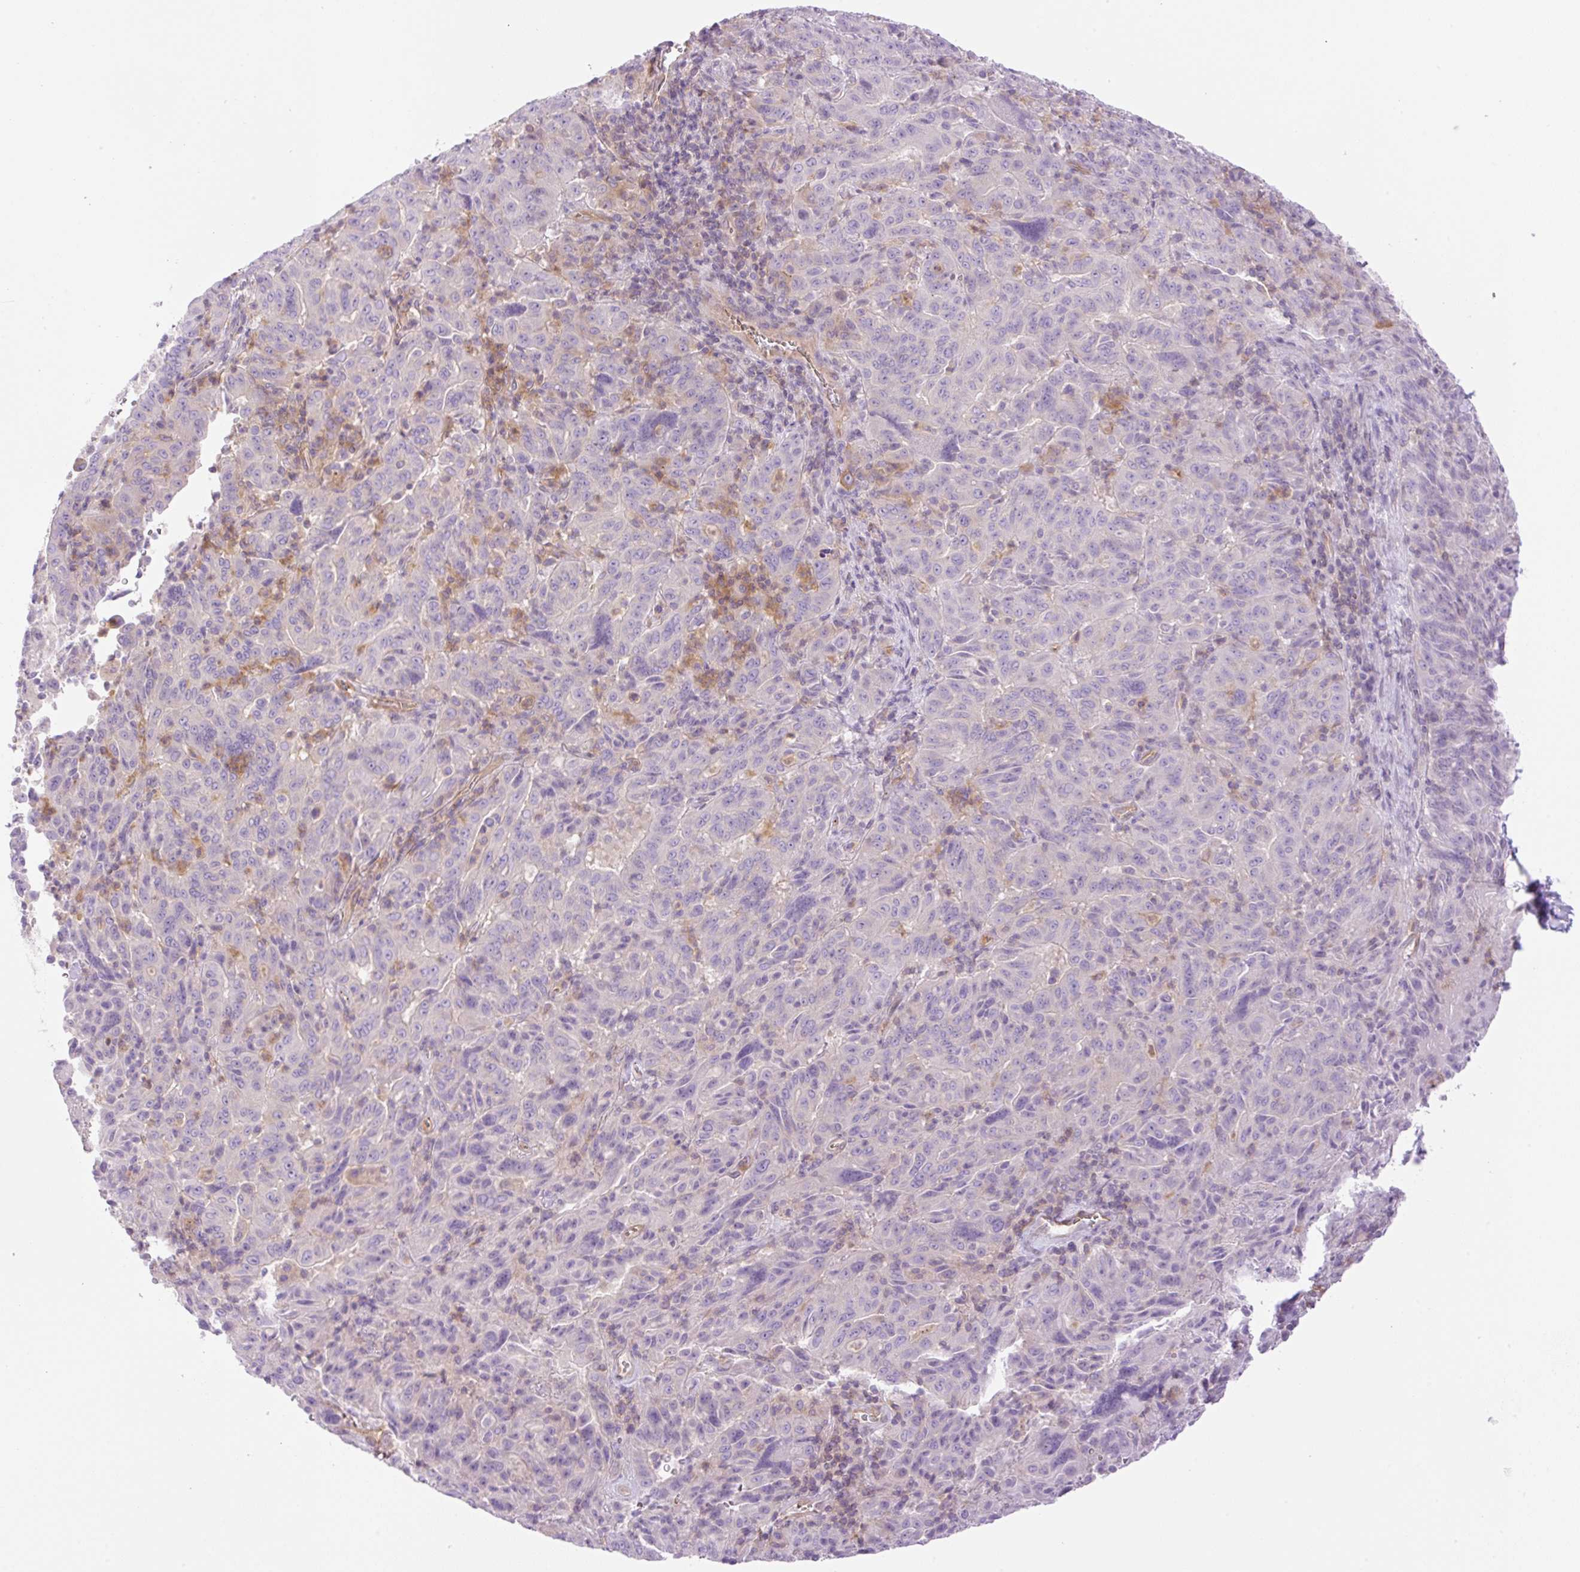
{"staining": {"intensity": "negative", "quantity": "none", "location": "none"}, "tissue": "pancreatic cancer", "cell_type": "Tumor cells", "image_type": "cancer", "snomed": [{"axis": "morphology", "description": "Adenocarcinoma, NOS"}, {"axis": "topography", "description": "Pancreas"}], "caption": "The micrograph shows no staining of tumor cells in adenocarcinoma (pancreatic). The staining is performed using DAB (3,3'-diaminobenzidine) brown chromogen with nuclei counter-stained in using hematoxylin.", "gene": "EHD3", "patient": {"sex": "male", "age": 63}}